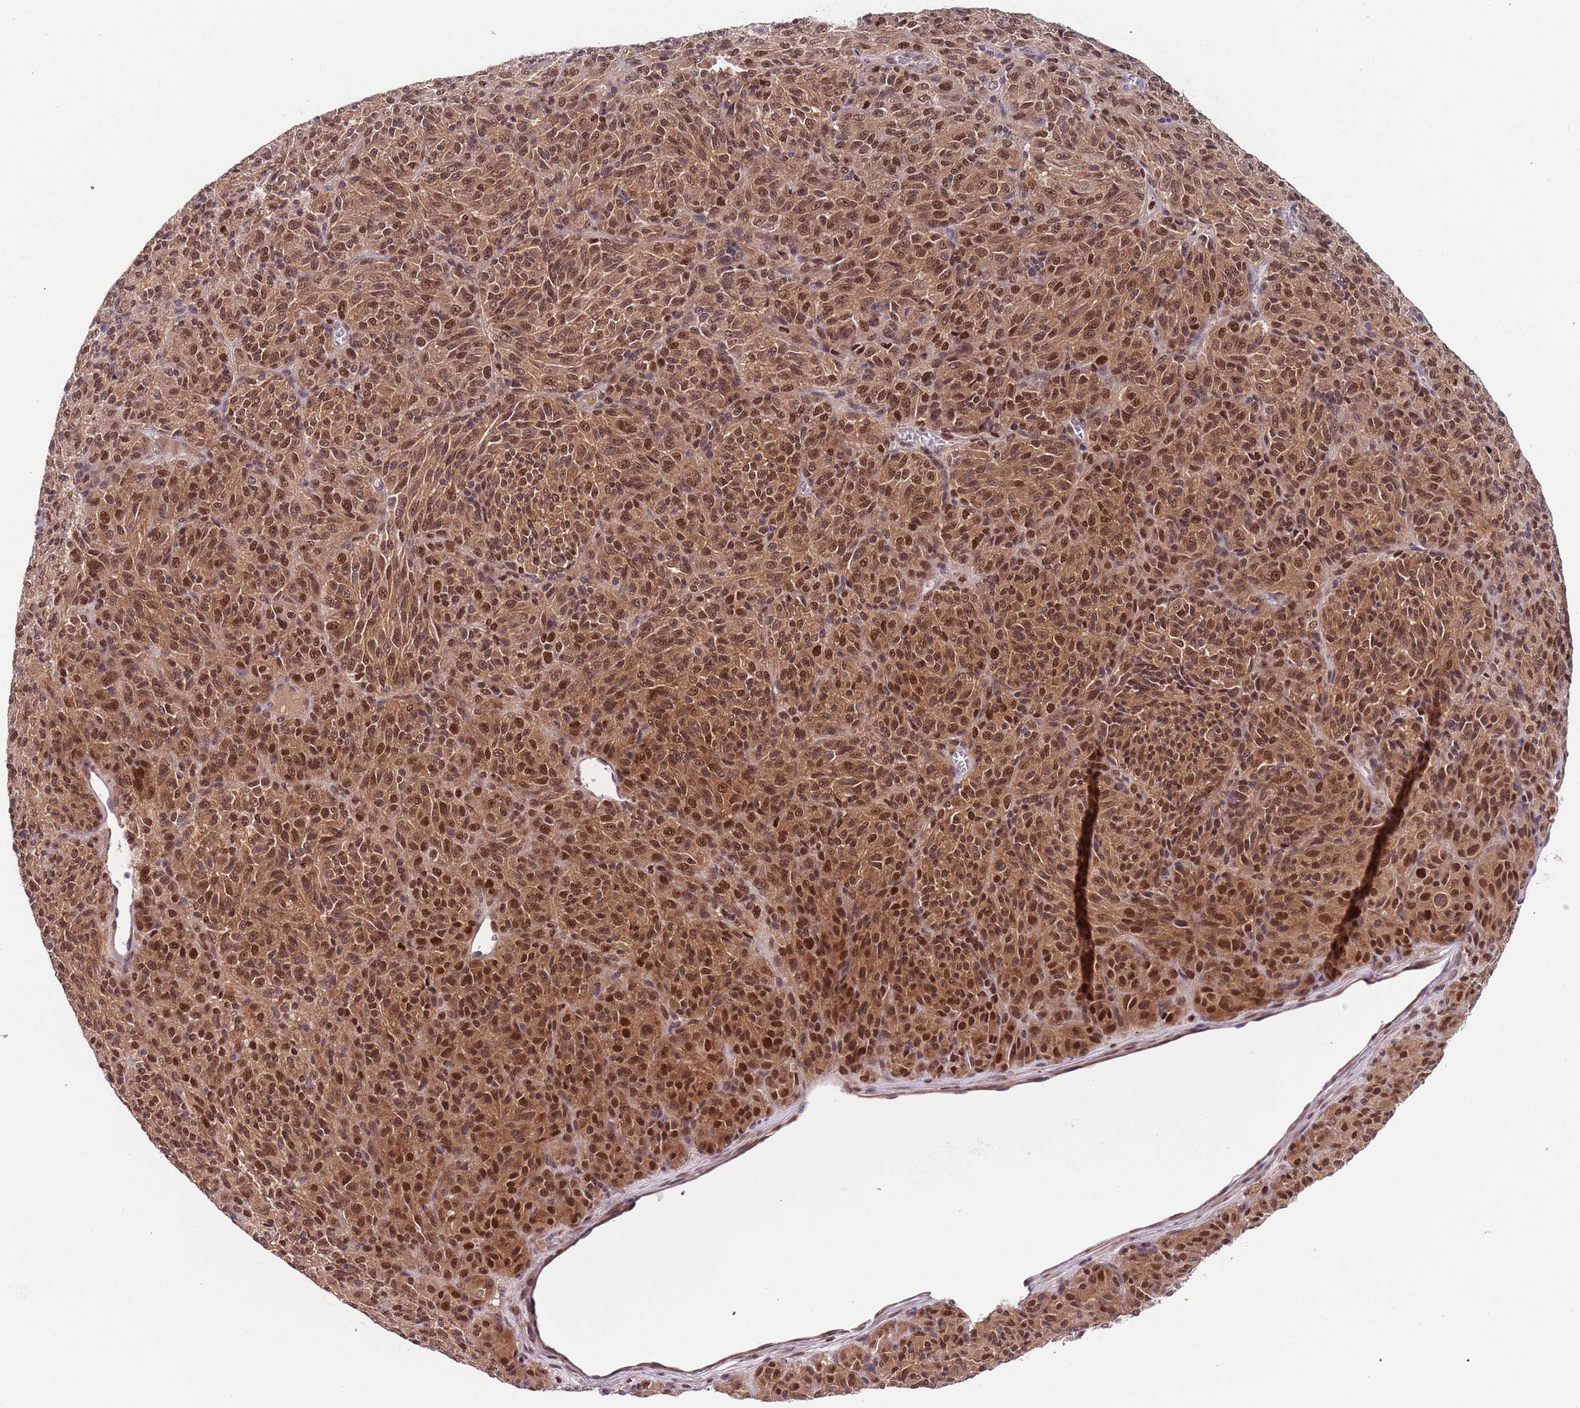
{"staining": {"intensity": "moderate", "quantity": ">75%", "location": "cytoplasmic/membranous,nuclear"}, "tissue": "melanoma", "cell_type": "Tumor cells", "image_type": "cancer", "snomed": [{"axis": "morphology", "description": "Malignant melanoma, Metastatic site"}, {"axis": "topography", "description": "Brain"}], "caption": "This histopathology image reveals malignant melanoma (metastatic site) stained with IHC to label a protein in brown. The cytoplasmic/membranous and nuclear of tumor cells show moderate positivity for the protein. Nuclei are counter-stained blue.", "gene": "RMND5B", "patient": {"sex": "female", "age": 56}}